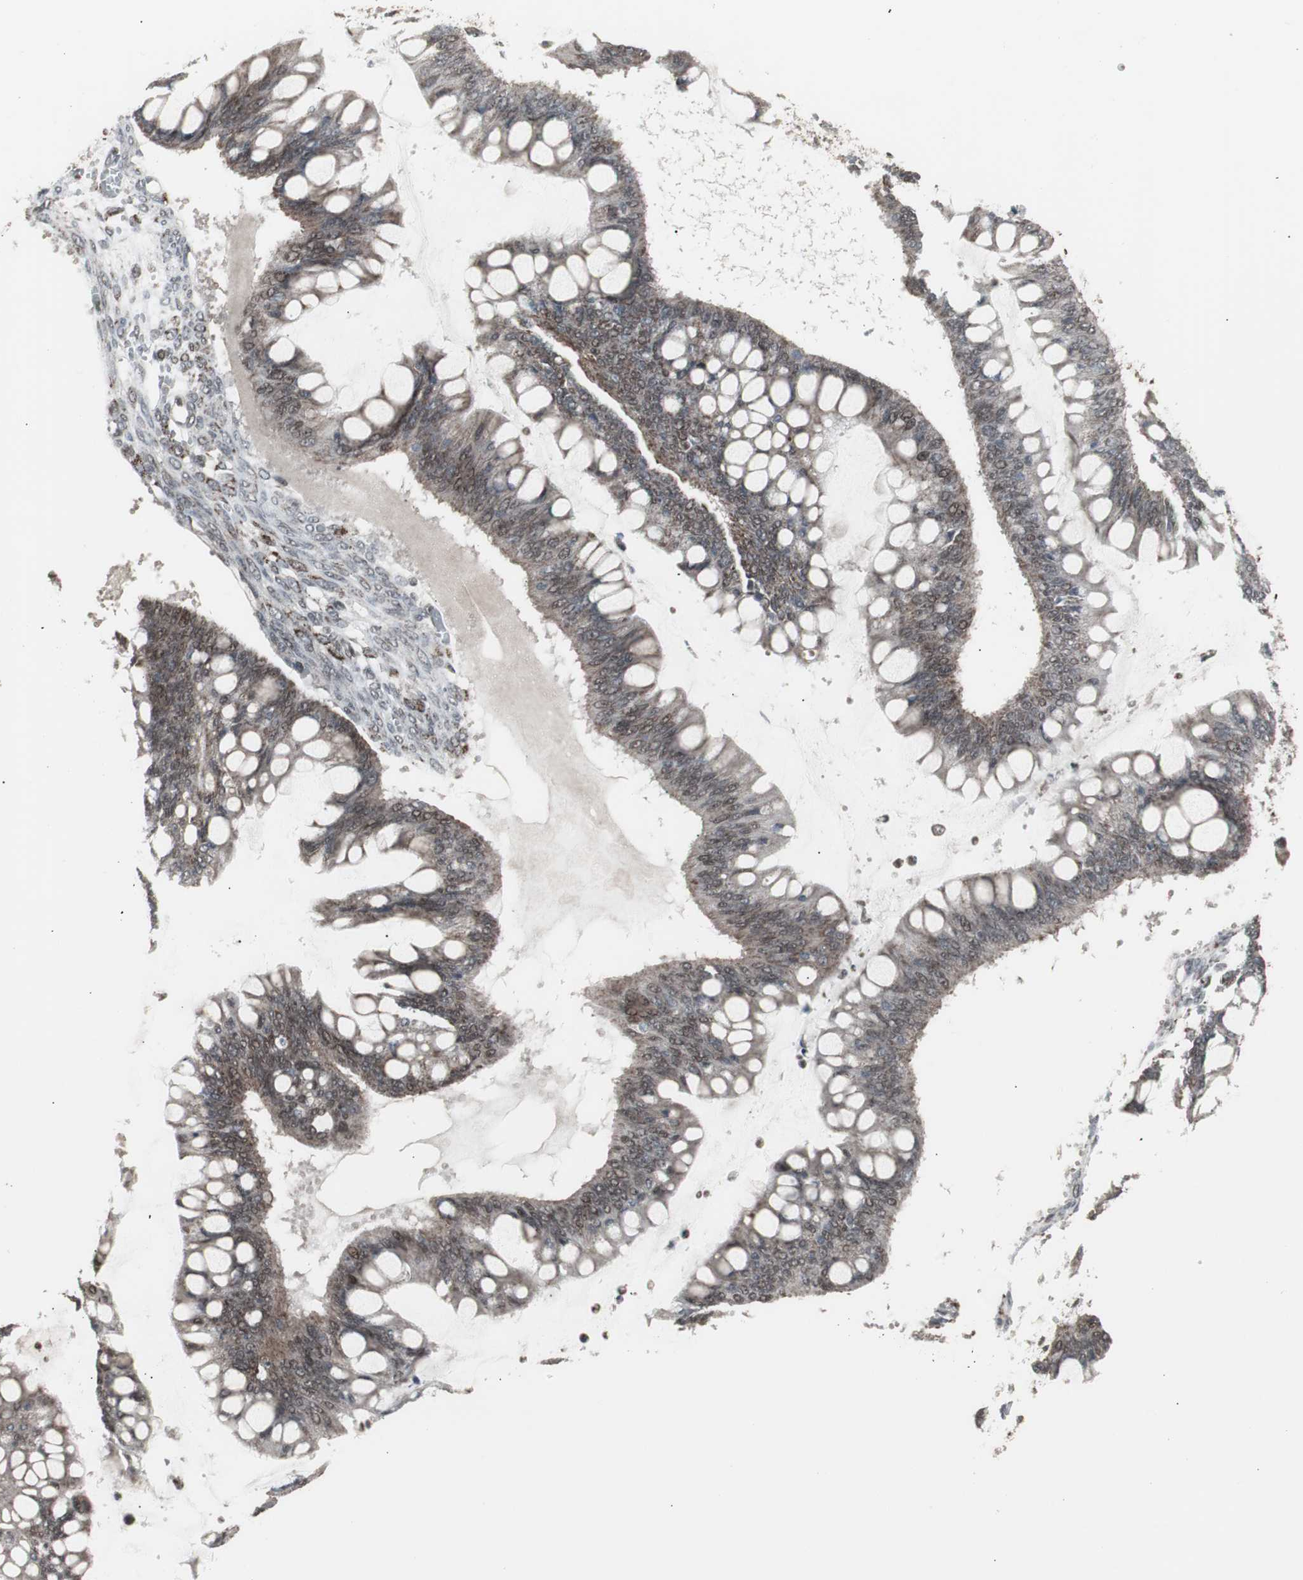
{"staining": {"intensity": "moderate", "quantity": "25%-75%", "location": "cytoplasmic/membranous,nuclear"}, "tissue": "ovarian cancer", "cell_type": "Tumor cells", "image_type": "cancer", "snomed": [{"axis": "morphology", "description": "Cystadenocarcinoma, mucinous, NOS"}, {"axis": "topography", "description": "Ovary"}], "caption": "Immunohistochemical staining of mucinous cystadenocarcinoma (ovarian) exhibits medium levels of moderate cytoplasmic/membranous and nuclear protein positivity in approximately 25%-75% of tumor cells.", "gene": "RXRA", "patient": {"sex": "female", "age": 73}}